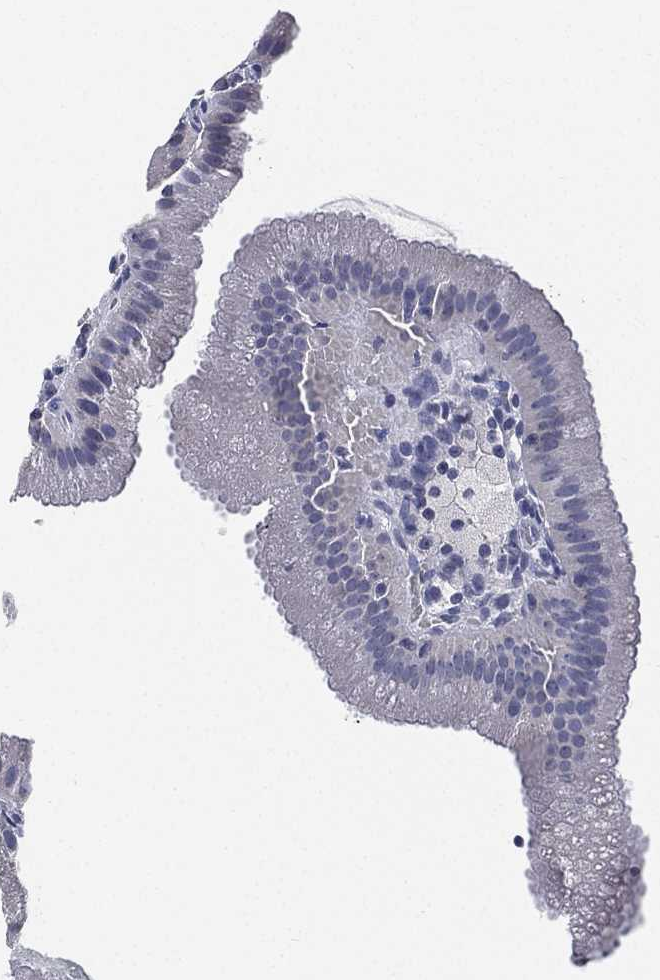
{"staining": {"intensity": "negative", "quantity": "none", "location": "none"}, "tissue": "gallbladder", "cell_type": "Glandular cells", "image_type": "normal", "snomed": [{"axis": "morphology", "description": "Normal tissue, NOS"}, {"axis": "topography", "description": "Gallbladder"}], "caption": "Immunohistochemistry (IHC) histopathology image of benign gallbladder: gallbladder stained with DAB (3,3'-diaminobenzidine) demonstrates no significant protein staining in glandular cells. The staining was performed using DAB to visualize the protein expression in brown, while the nuclei were stained in blue with hematoxylin (Magnification: 20x).", "gene": "IYD", "patient": {"sex": "male", "age": 67}}